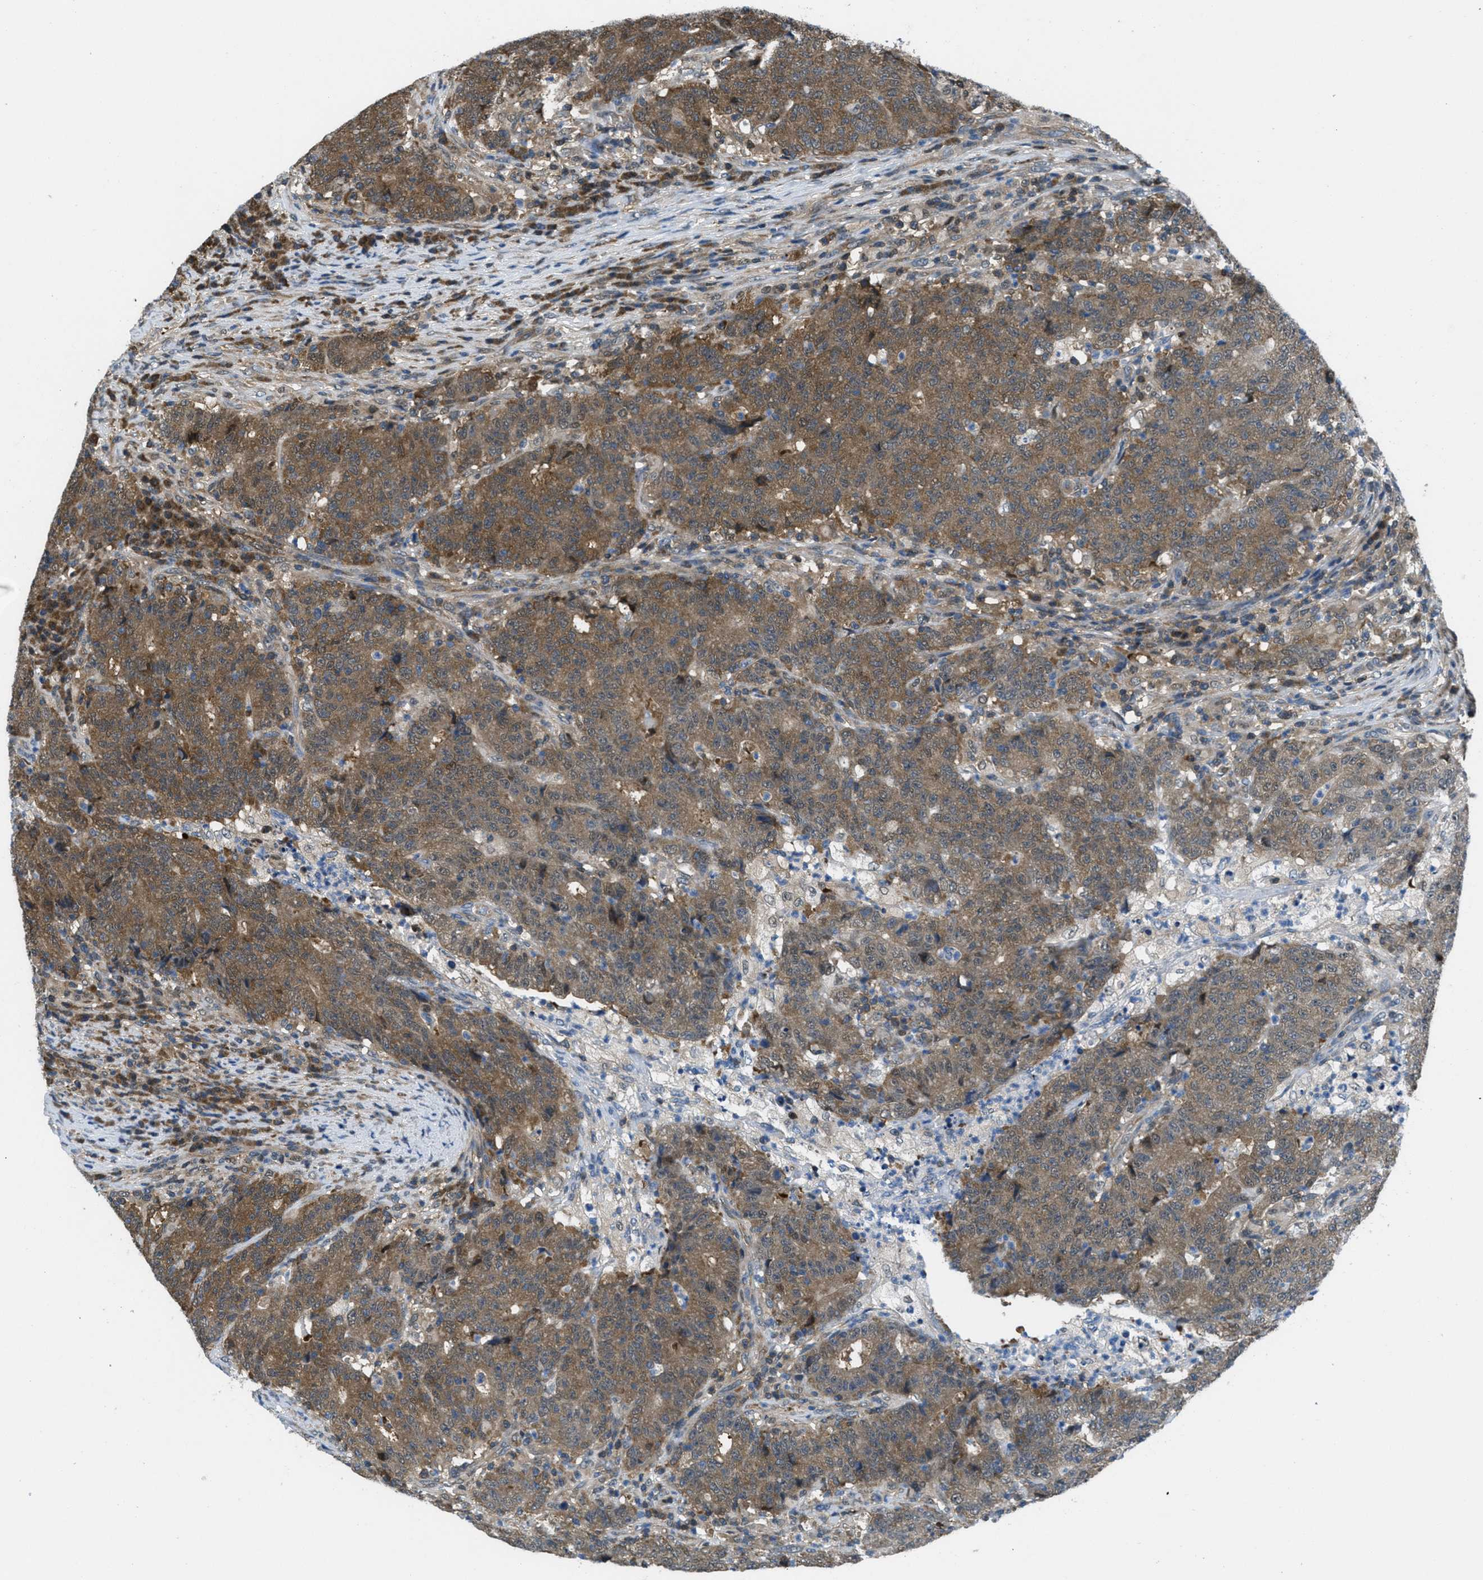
{"staining": {"intensity": "moderate", "quantity": ">75%", "location": "cytoplasmic/membranous"}, "tissue": "colorectal cancer", "cell_type": "Tumor cells", "image_type": "cancer", "snomed": [{"axis": "morphology", "description": "Normal tissue, NOS"}, {"axis": "morphology", "description": "Adenocarcinoma, NOS"}, {"axis": "topography", "description": "Colon"}], "caption": "Immunohistochemistry (IHC) of adenocarcinoma (colorectal) shows medium levels of moderate cytoplasmic/membranous staining in approximately >75% of tumor cells.", "gene": "PIP5K1C", "patient": {"sex": "female", "age": 75}}